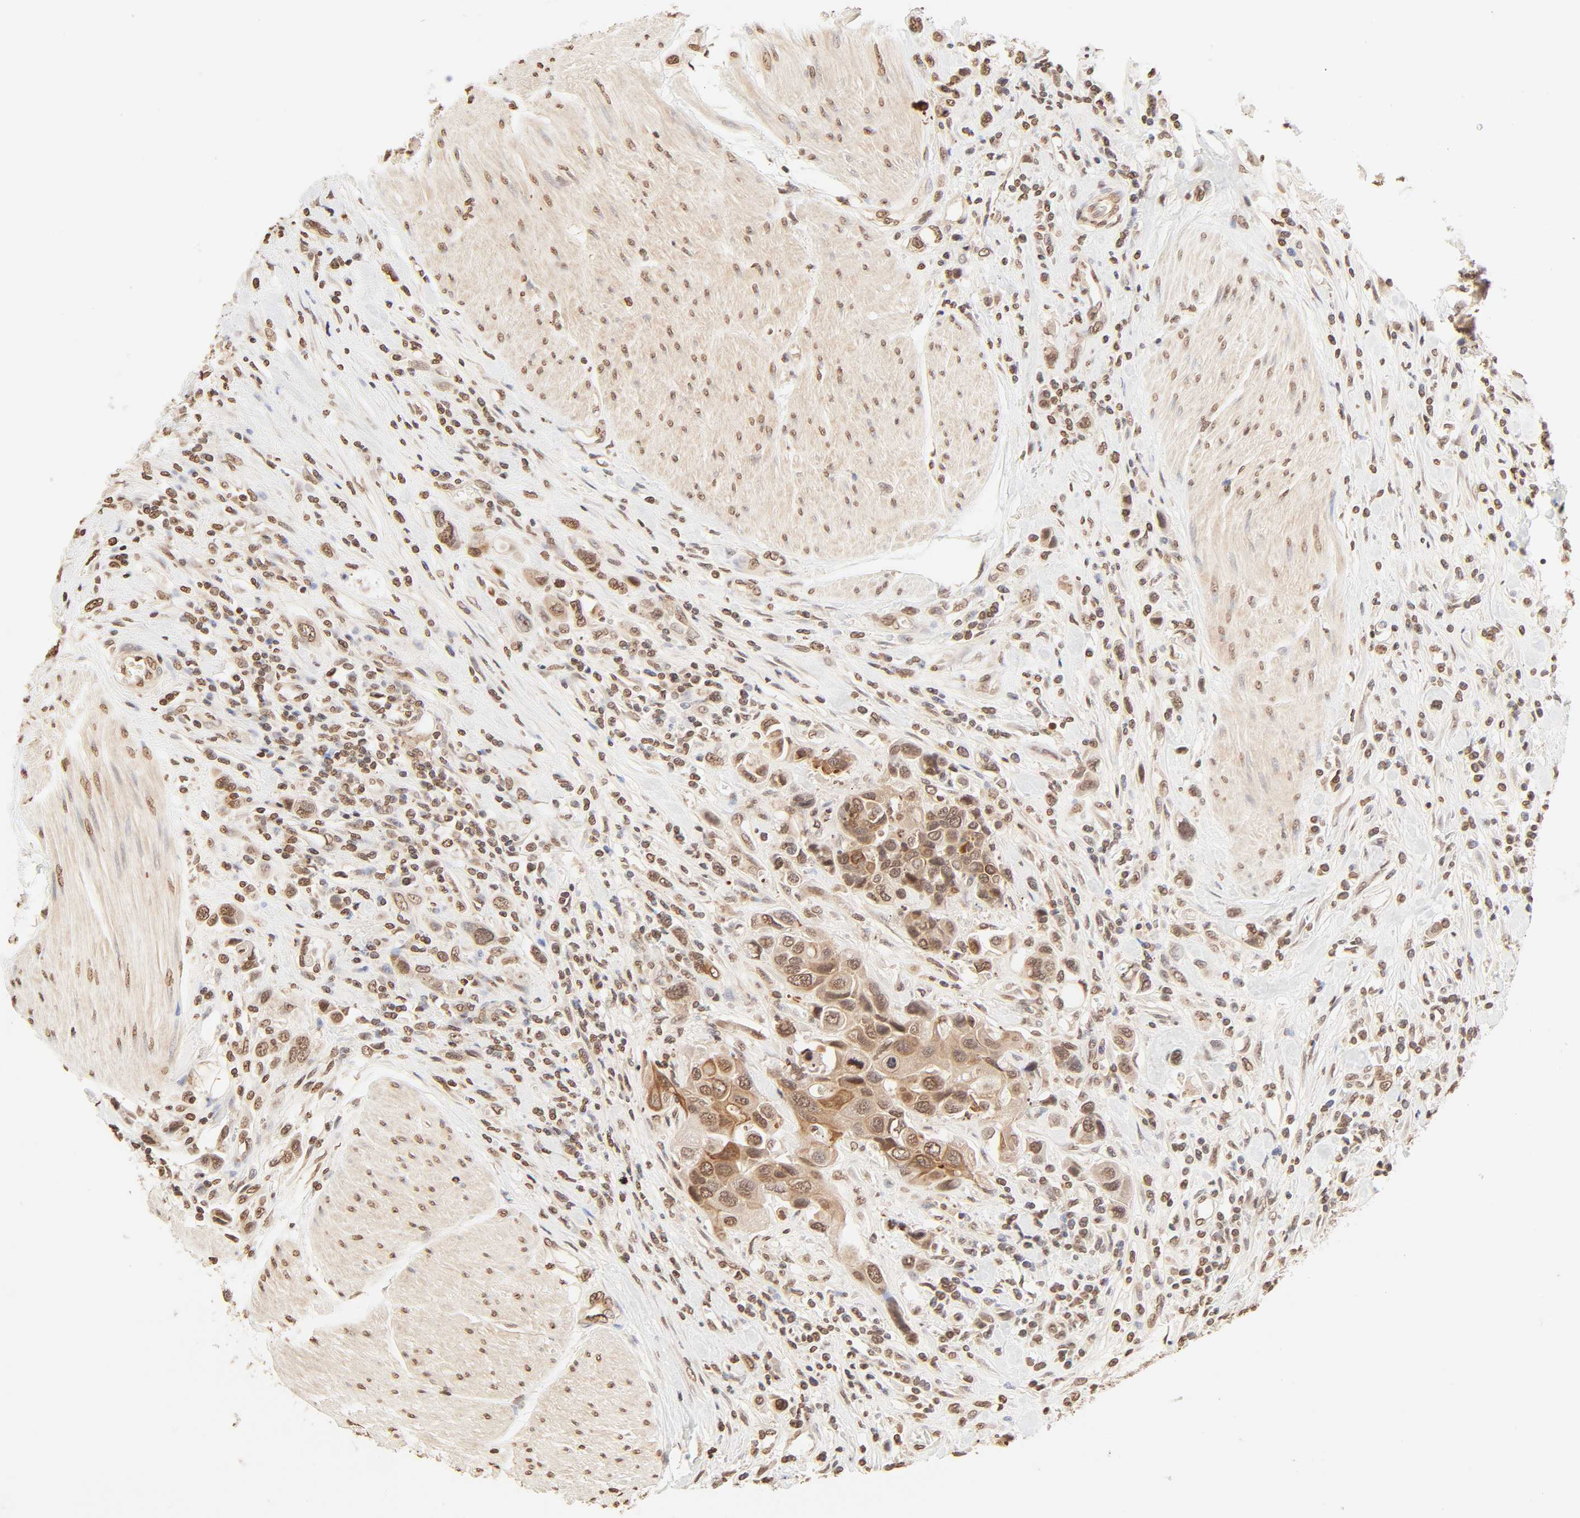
{"staining": {"intensity": "strong", "quantity": ">75%", "location": "cytoplasmic/membranous,nuclear"}, "tissue": "urothelial cancer", "cell_type": "Tumor cells", "image_type": "cancer", "snomed": [{"axis": "morphology", "description": "Urothelial carcinoma, High grade"}, {"axis": "topography", "description": "Urinary bladder"}], "caption": "Human urothelial cancer stained with a protein marker displays strong staining in tumor cells.", "gene": "TBL1X", "patient": {"sex": "male", "age": 50}}